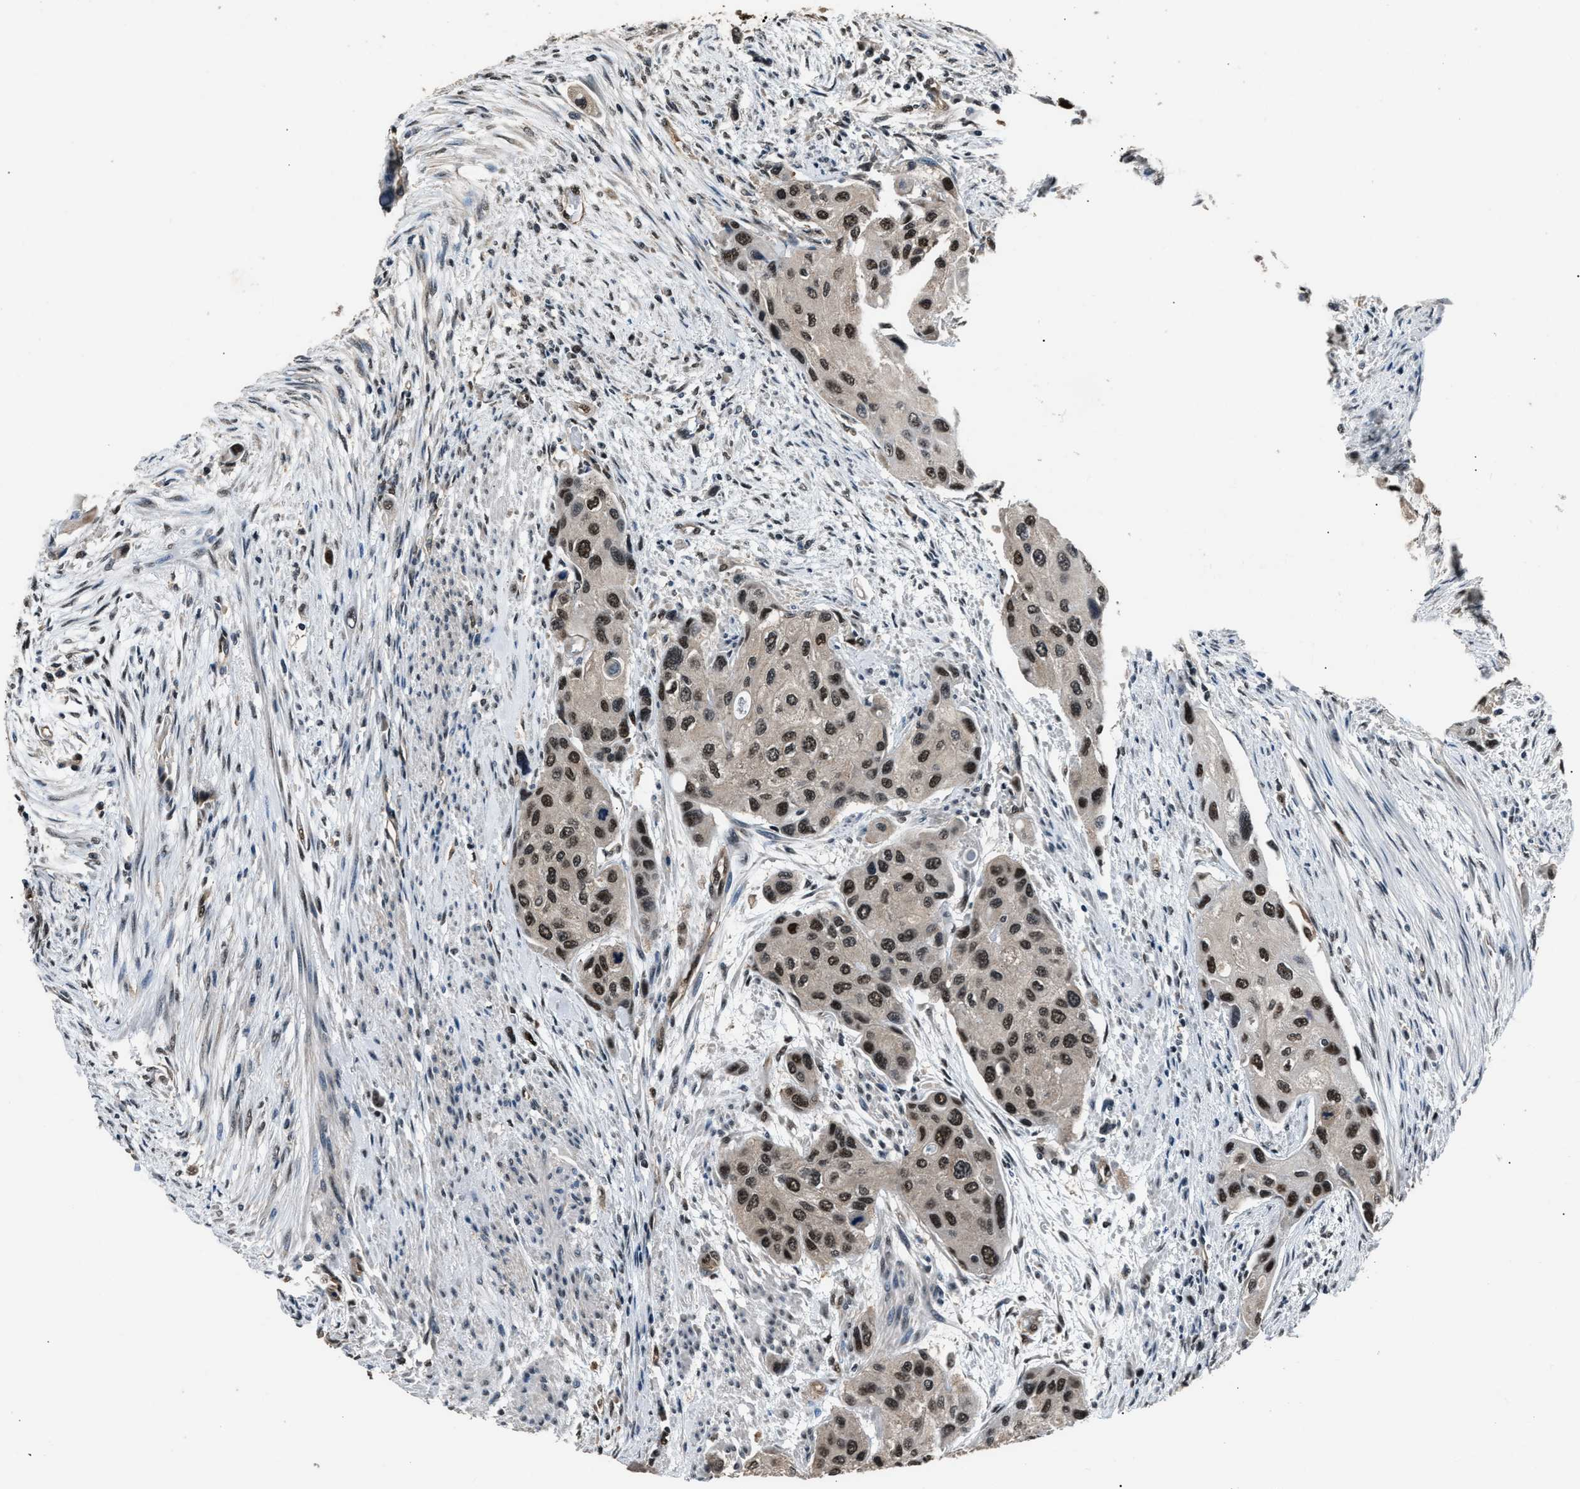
{"staining": {"intensity": "strong", "quantity": ">75%", "location": "nuclear"}, "tissue": "urothelial cancer", "cell_type": "Tumor cells", "image_type": "cancer", "snomed": [{"axis": "morphology", "description": "Urothelial carcinoma, High grade"}, {"axis": "topography", "description": "Urinary bladder"}], "caption": "The immunohistochemical stain labels strong nuclear expression in tumor cells of urothelial cancer tissue.", "gene": "DFFA", "patient": {"sex": "female", "age": 56}}